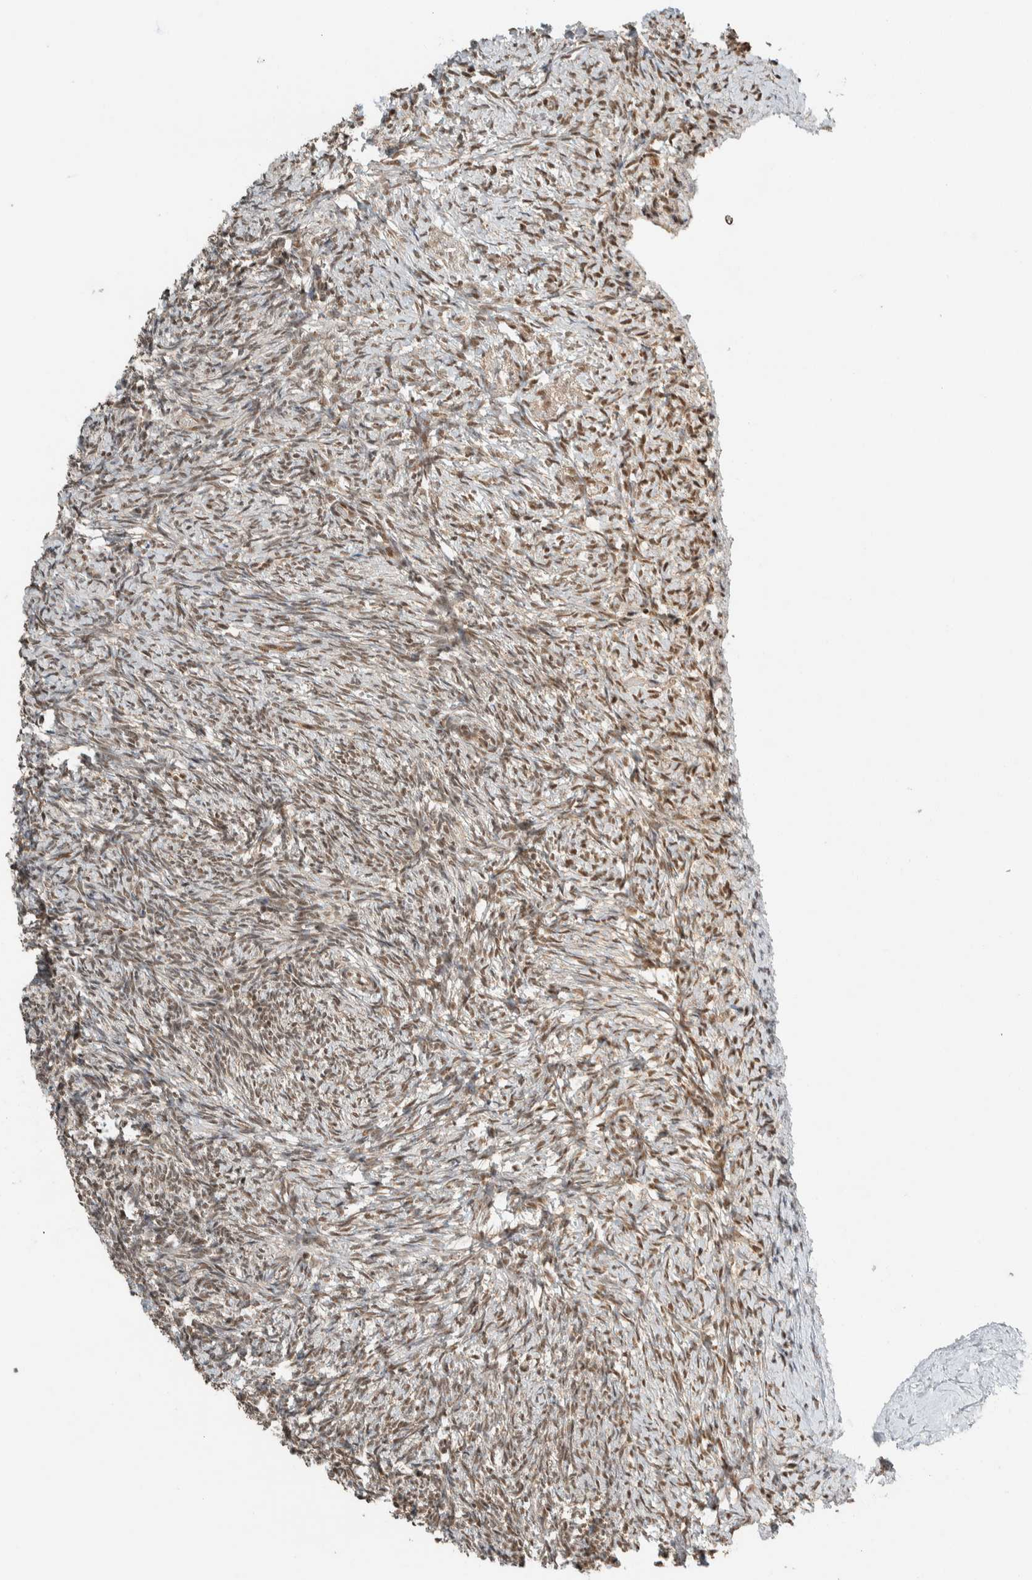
{"staining": {"intensity": "moderate", "quantity": ">75%", "location": "nuclear"}, "tissue": "ovary", "cell_type": "Ovarian stroma cells", "image_type": "normal", "snomed": [{"axis": "morphology", "description": "Normal tissue, NOS"}, {"axis": "topography", "description": "Ovary"}], "caption": "Protein staining of unremarkable ovary shows moderate nuclear positivity in approximately >75% of ovarian stroma cells.", "gene": "ZBTB2", "patient": {"sex": "female", "age": 41}}